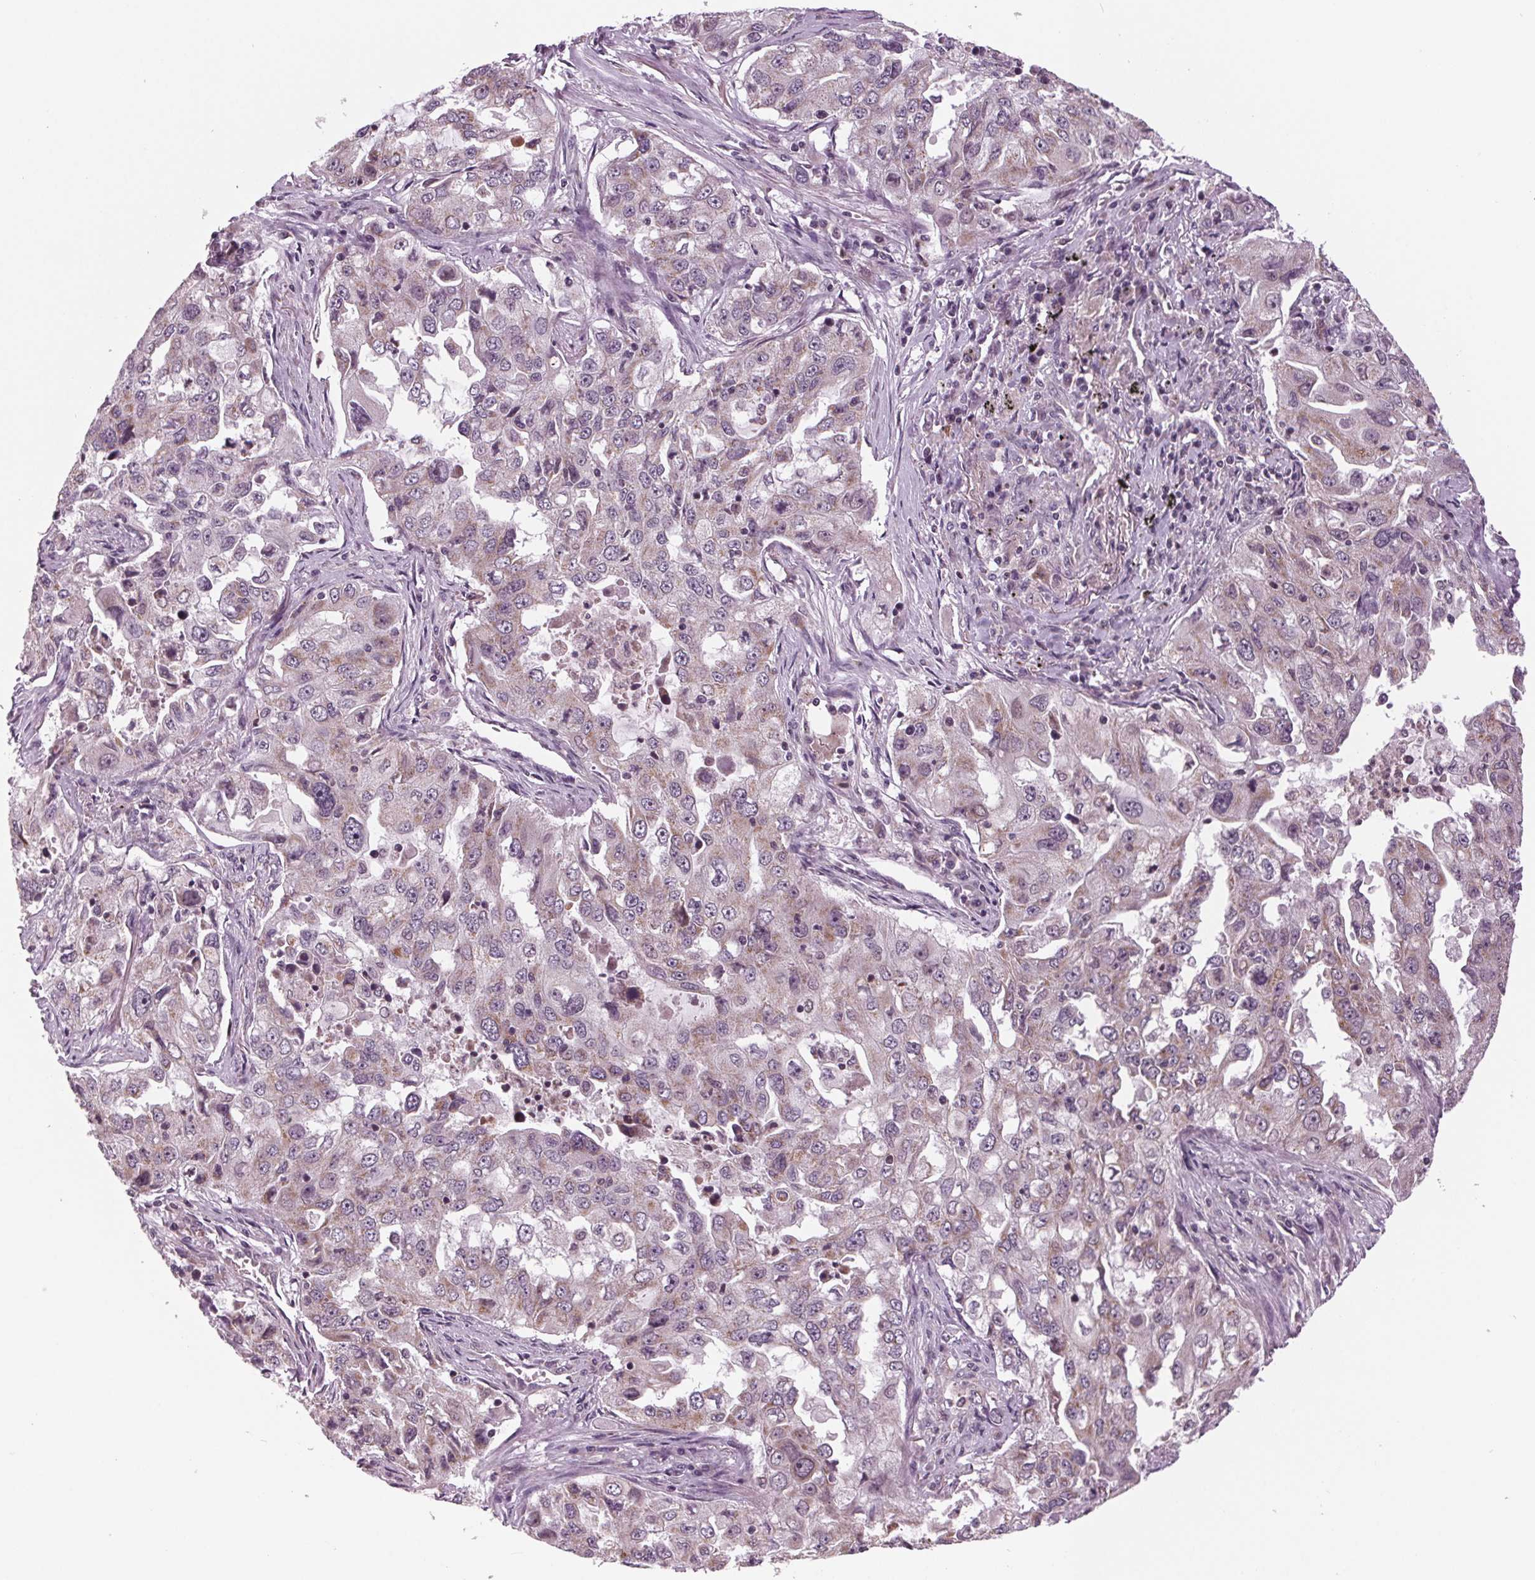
{"staining": {"intensity": "weak", "quantity": "<25%", "location": "cytoplasmic/membranous"}, "tissue": "lung cancer", "cell_type": "Tumor cells", "image_type": "cancer", "snomed": [{"axis": "morphology", "description": "Adenocarcinoma, NOS"}, {"axis": "topography", "description": "Lung"}], "caption": "There is no significant positivity in tumor cells of adenocarcinoma (lung).", "gene": "STAT3", "patient": {"sex": "female", "age": 61}}